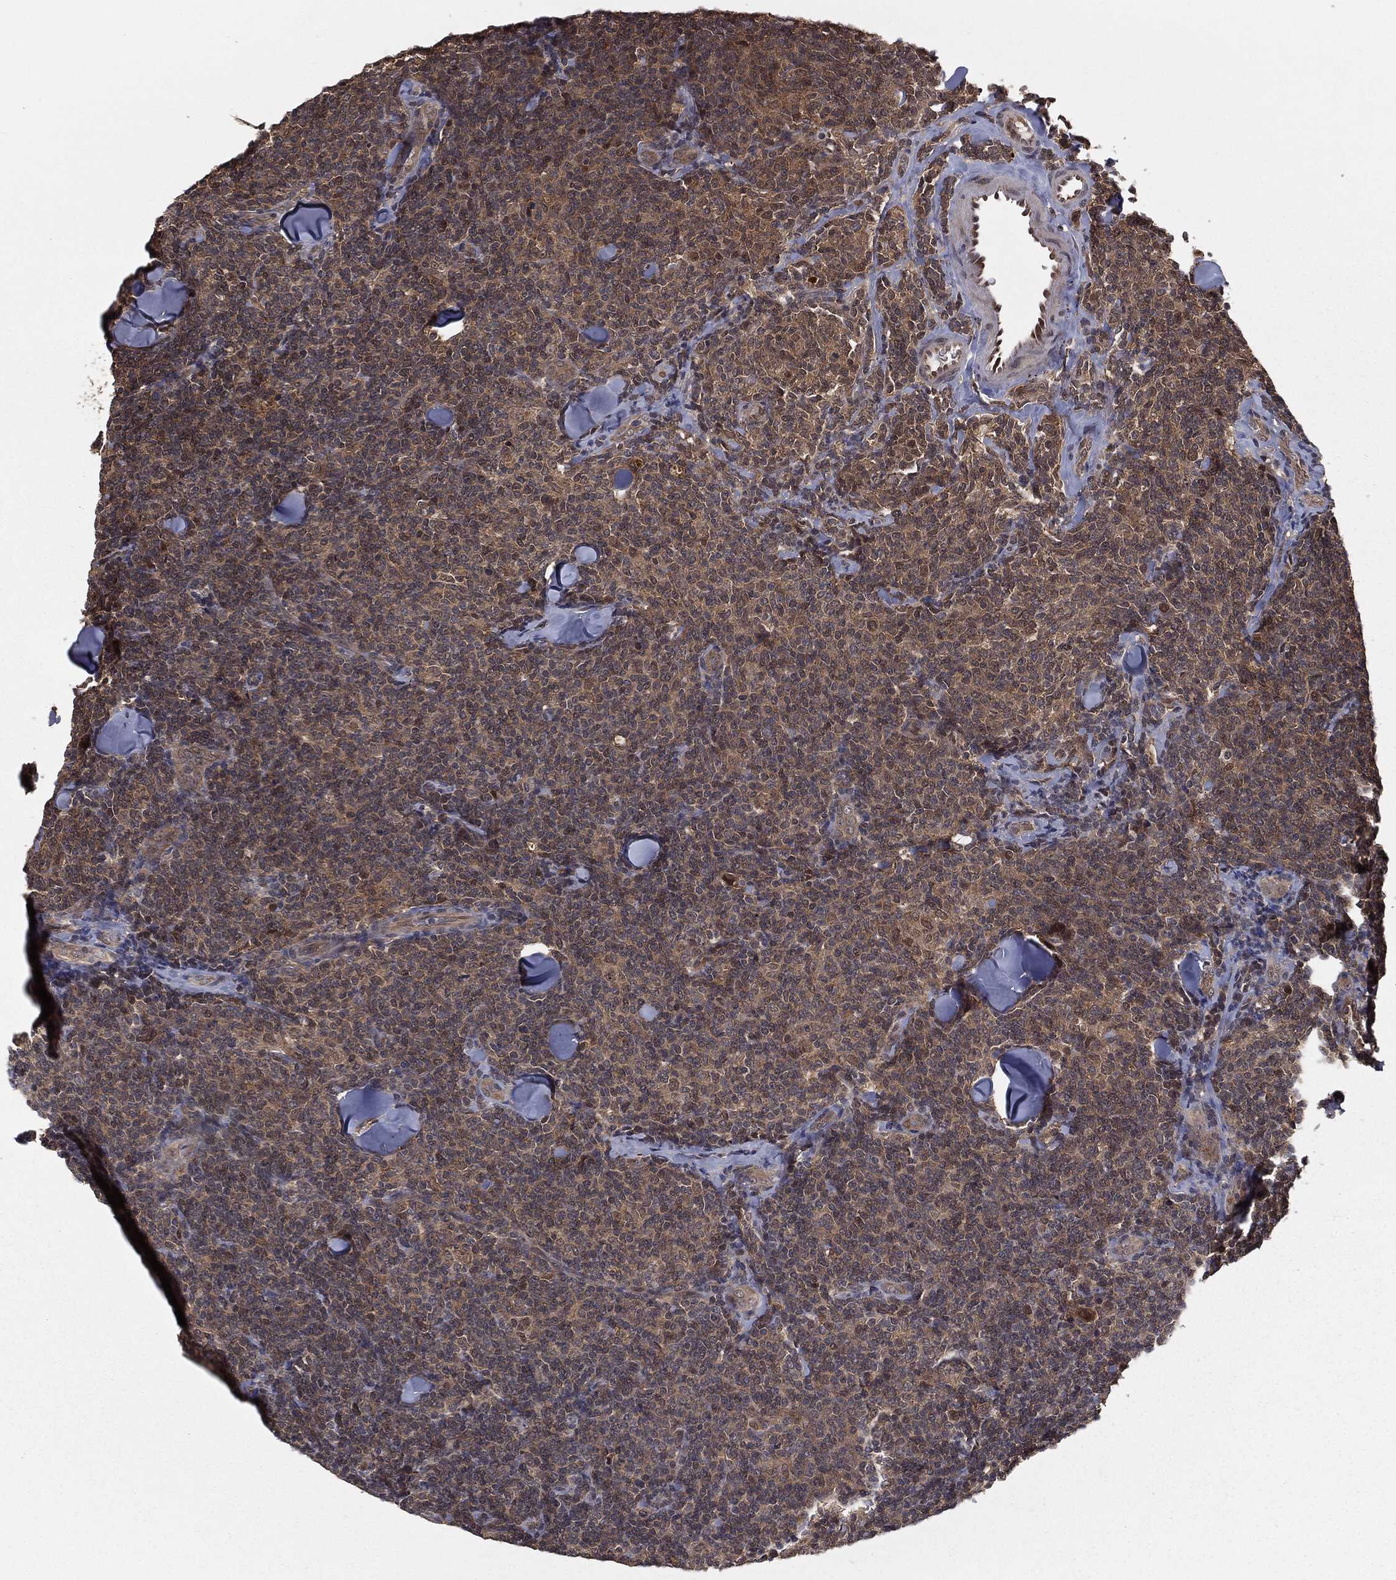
{"staining": {"intensity": "weak", "quantity": ">75%", "location": "cytoplasmic/membranous"}, "tissue": "lymphoma", "cell_type": "Tumor cells", "image_type": "cancer", "snomed": [{"axis": "morphology", "description": "Malignant lymphoma, non-Hodgkin's type, Low grade"}, {"axis": "topography", "description": "Lymph node"}], "caption": "Human lymphoma stained with a brown dye displays weak cytoplasmic/membranous positive staining in about >75% of tumor cells.", "gene": "FBXO7", "patient": {"sex": "female", "age": 56}}